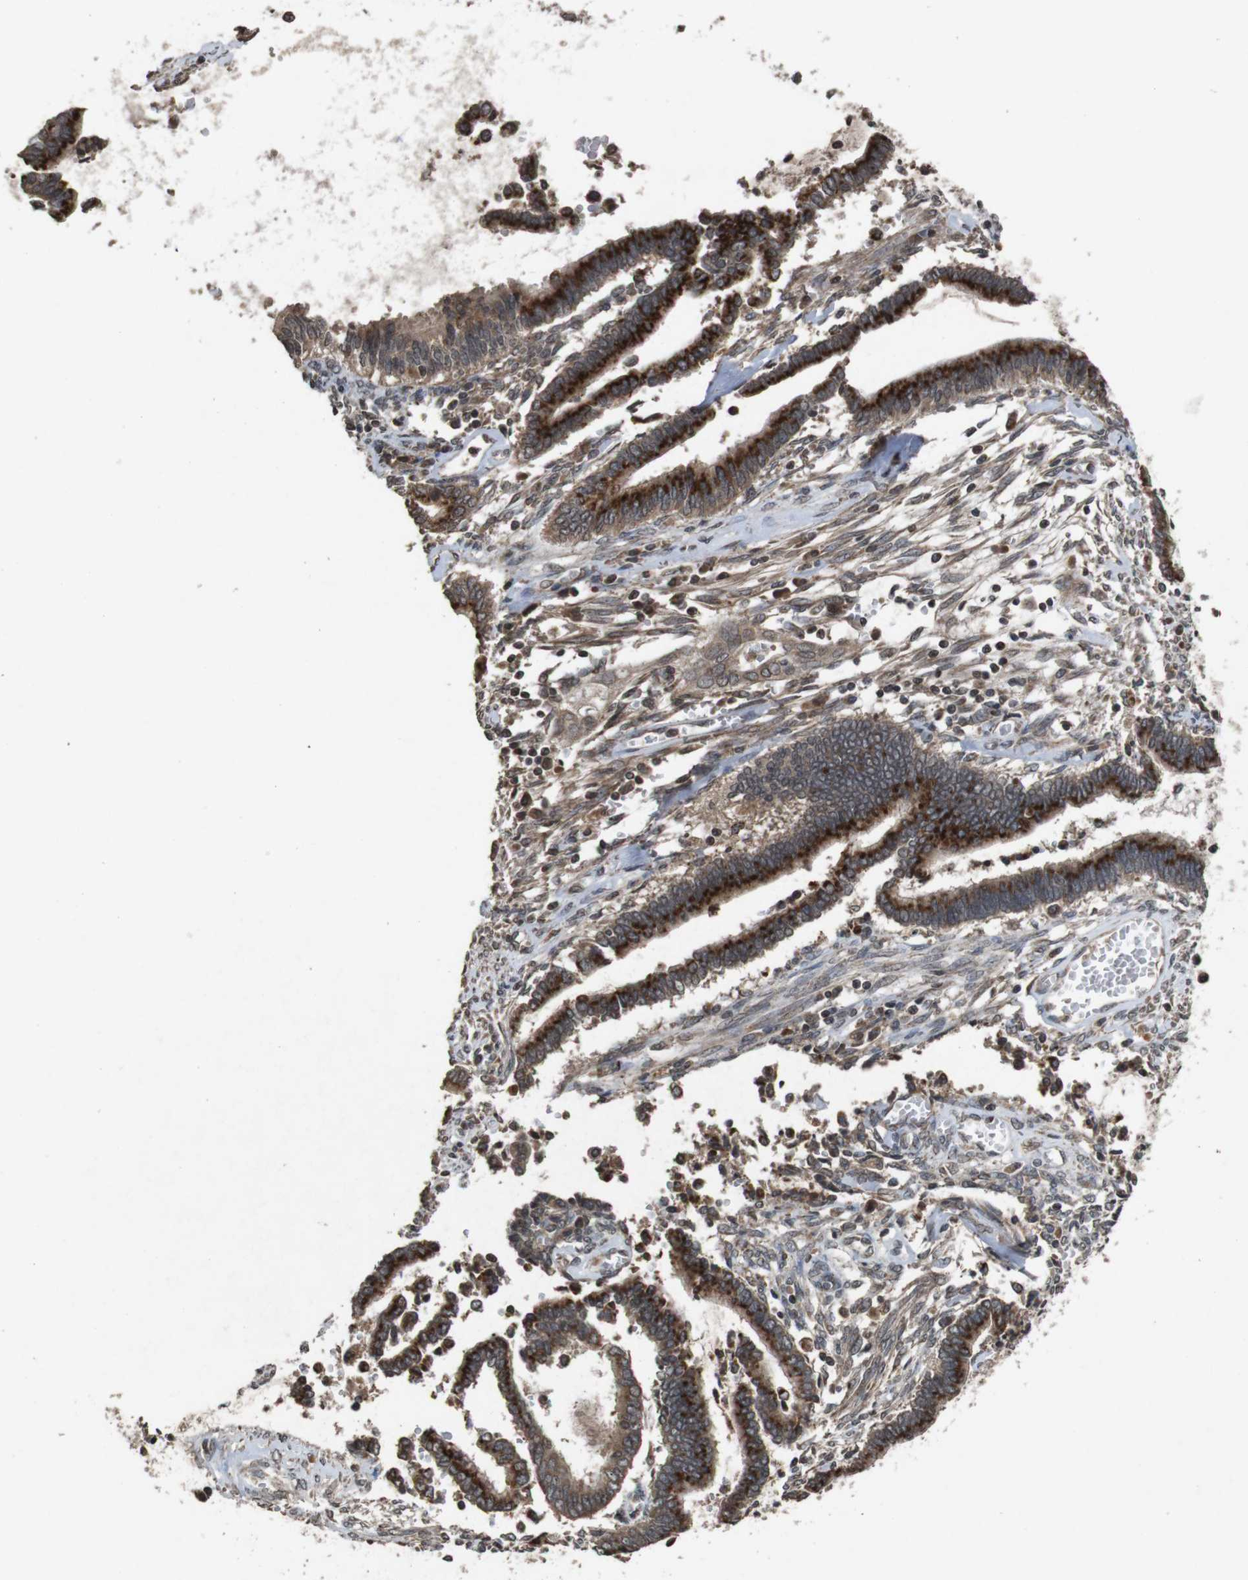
{"staining": {"intensity": "strong", "quantity": ">75%", "location": "cytoplasmic/membranous"}, "tissue": "cervical cancer", "cell_type": "Tumor cells", "image_type": "cancer", "snomed": [{"axis": "morphology", "description": "Adenocarcinoma, NOS"}, {"axis": "topography", "description": "Cervix"}], "caption": "Immunohistochemistry (IHC) staining of cervical cancer (adenocarcinoma), which reveals high levels of strong cytoplasmic/membranous staining in approximately >75% of tumor cells indicating strong cytoplasmic/membranous protein staining. The staining was performed using DAB (brown) for protein detection and nuclei were counterstained in hematoxylin (blue).", "gene": "SORL1", "patient": {"sex": "female", "age": 44}}